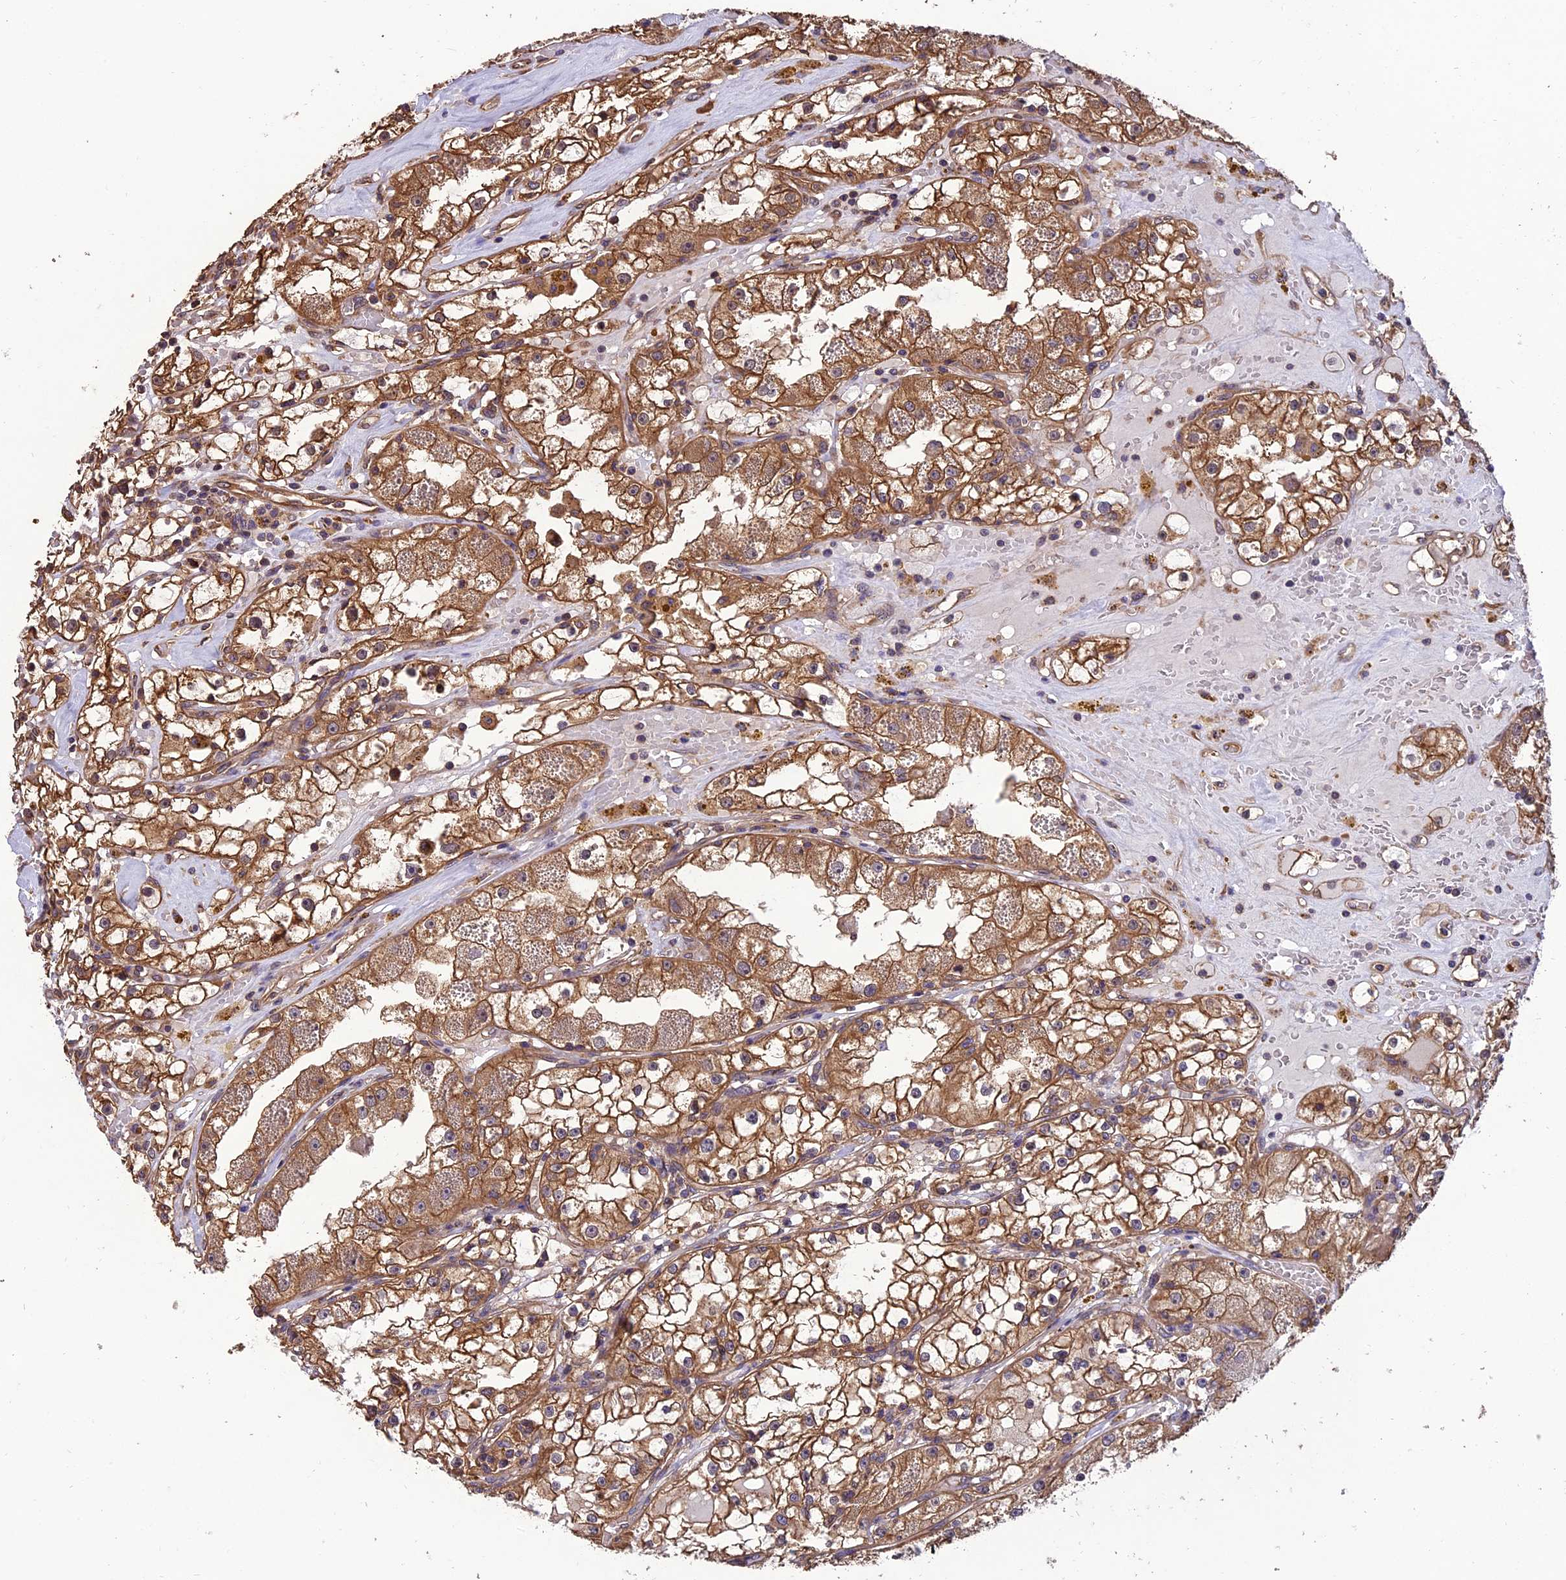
{"staining": {"intensity": "moderate", "quantity": ">75%", "location": "cytoplasmic/membranous"}, "tissue": "renal cancer", "cell_type": "Tumor cells", "image_type": "cancer", "snomed": [{"axis": "morphology", "description": "Adenocarcinoma, NOS"}, {"axis": "topography", "description": "Kidney"}], "caption": "About >75% of tumor cells in renal cancer (adenocarcinoma) exhibit moderate cytoplasmic/membranous protein staining as visualized by brown immunohistochemical staining.", "gene": "CHMP2A", "patient": {"sex": "male", "age": 56}}